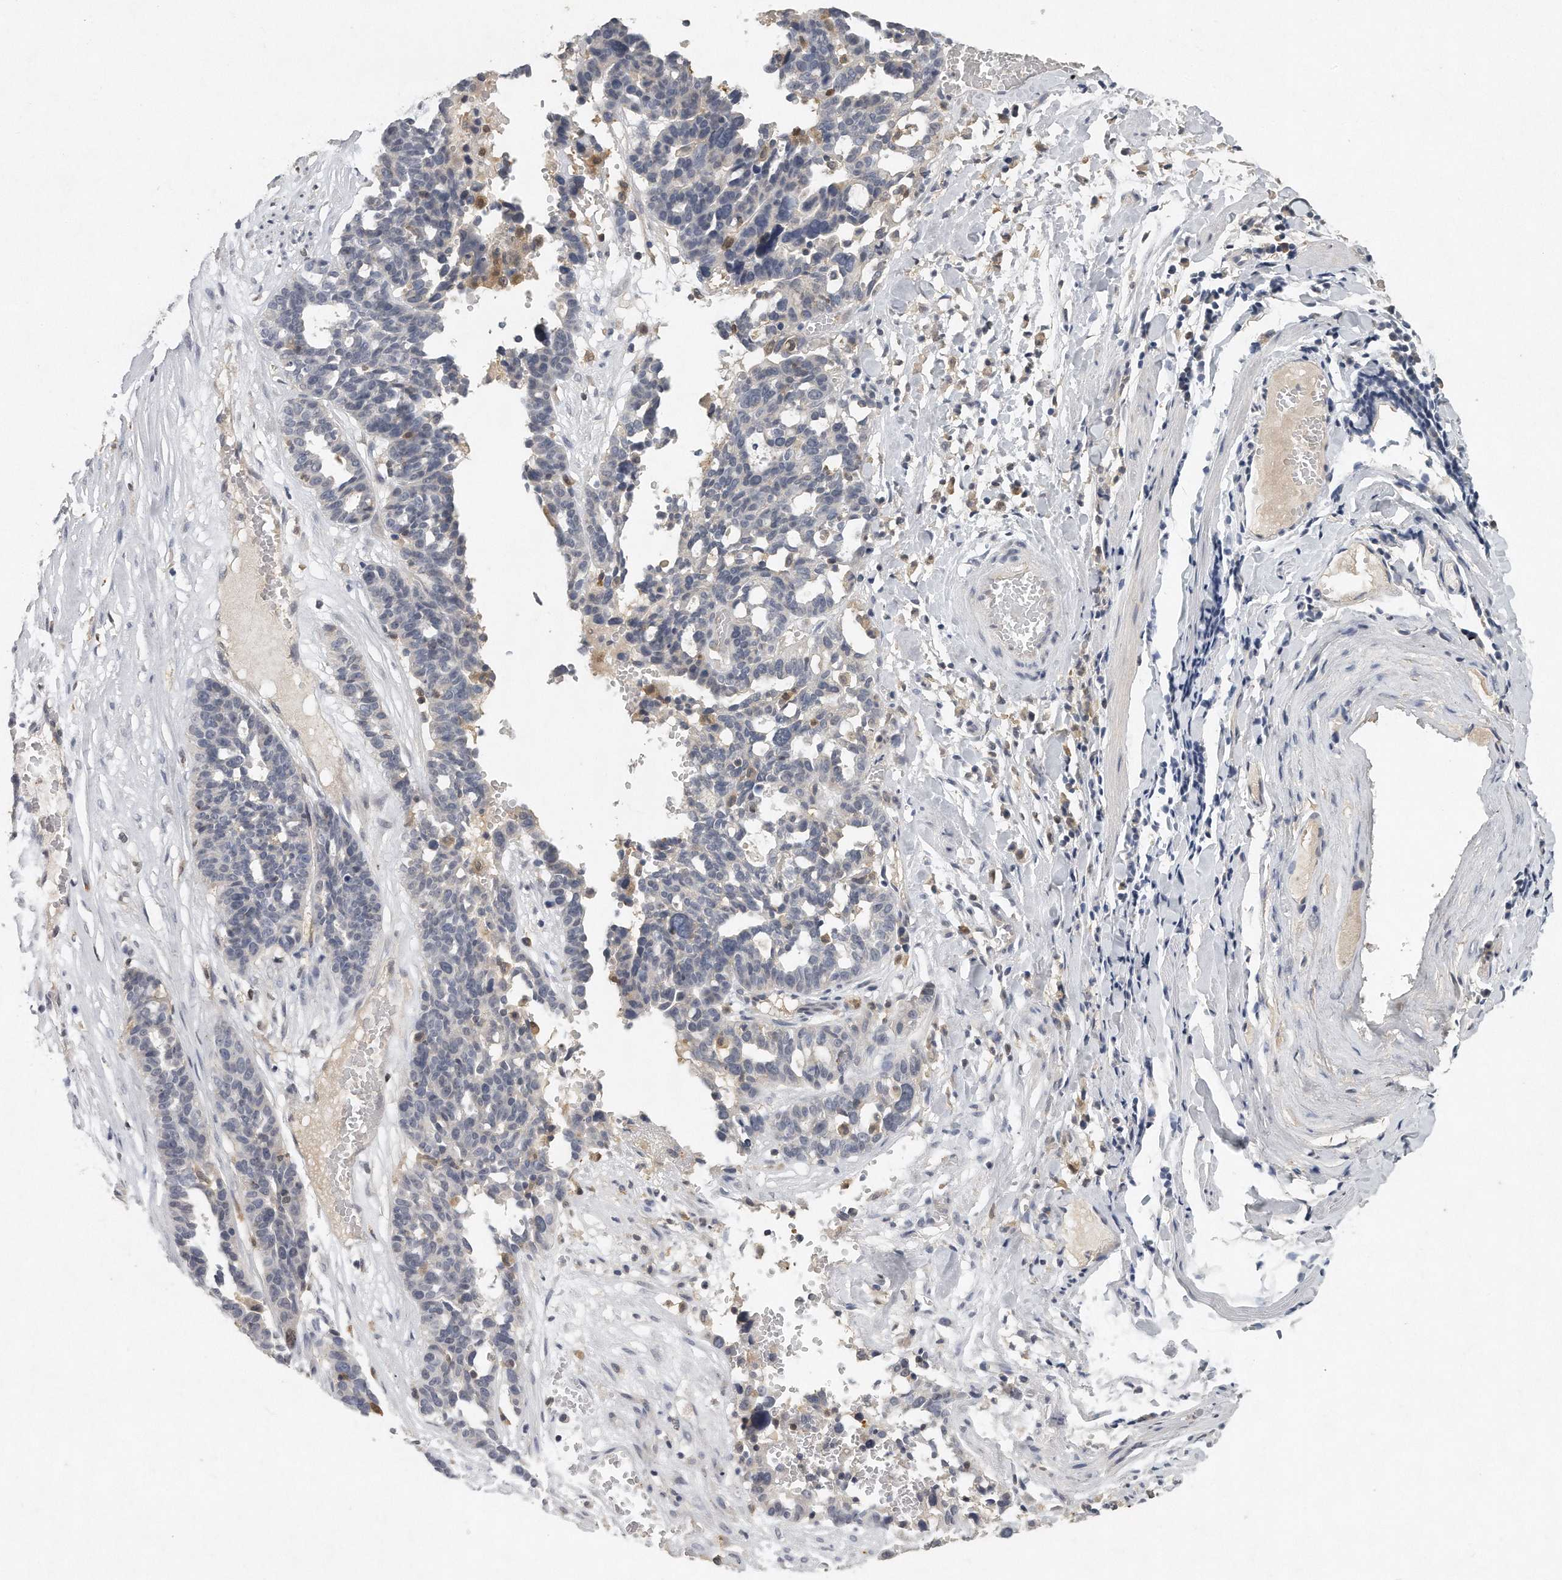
{"staining": {"intensity": "negative", "quantity": "none", "location": "none"}, "tissue": "lung cancer", "cell_type": "Tumor cells", "image_type": "cancer", "snomed": [{"axis": "morphology", "description": "Adenocarcinoma, NOS"}, {"axis": "topography", "description": "Lung"}], "caption": "Immunohistochemistry (IHC) of human lung cancer (adenocarcinoma) demonstrates no positivity in tumor cells.", "gene": "CAMK1", "patient": {"sex": "female", "age": 70}}